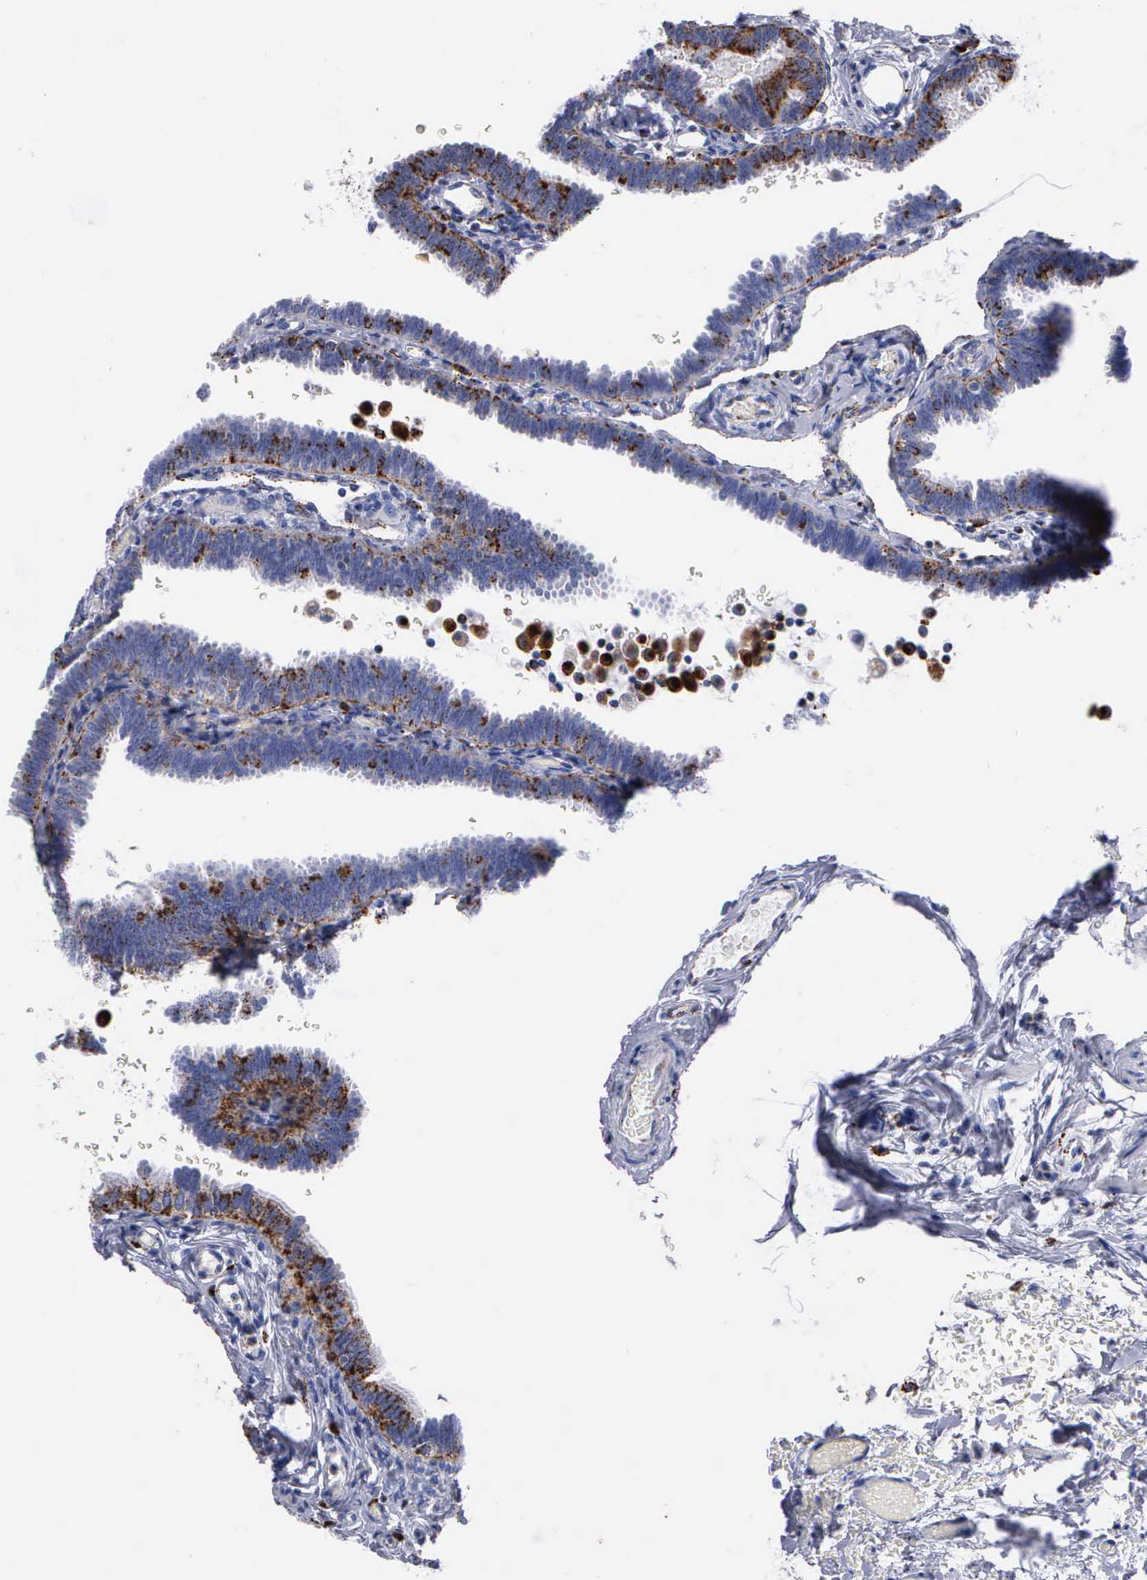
{"staining": {"intensity": "weak", "quantity": "25%-75%", "location": "cytoplasmic/membranous"}, "tissue": "fallopian tube", "cell_type": "Glandular cells", "image_type": "normal", "snomed": [{"axis": "morphology", "description": "Normal tissue, NOS"}, {"axis": "topography", "description": "Fallopian tube"}], "caption": "Fallopian tube stained with IHC reveals weak cytoplasmic/membranous positivity in about 25%-75% of glandular cells.", "gene": "CTSH", "patient": {"sex": "female", "age": 51}}